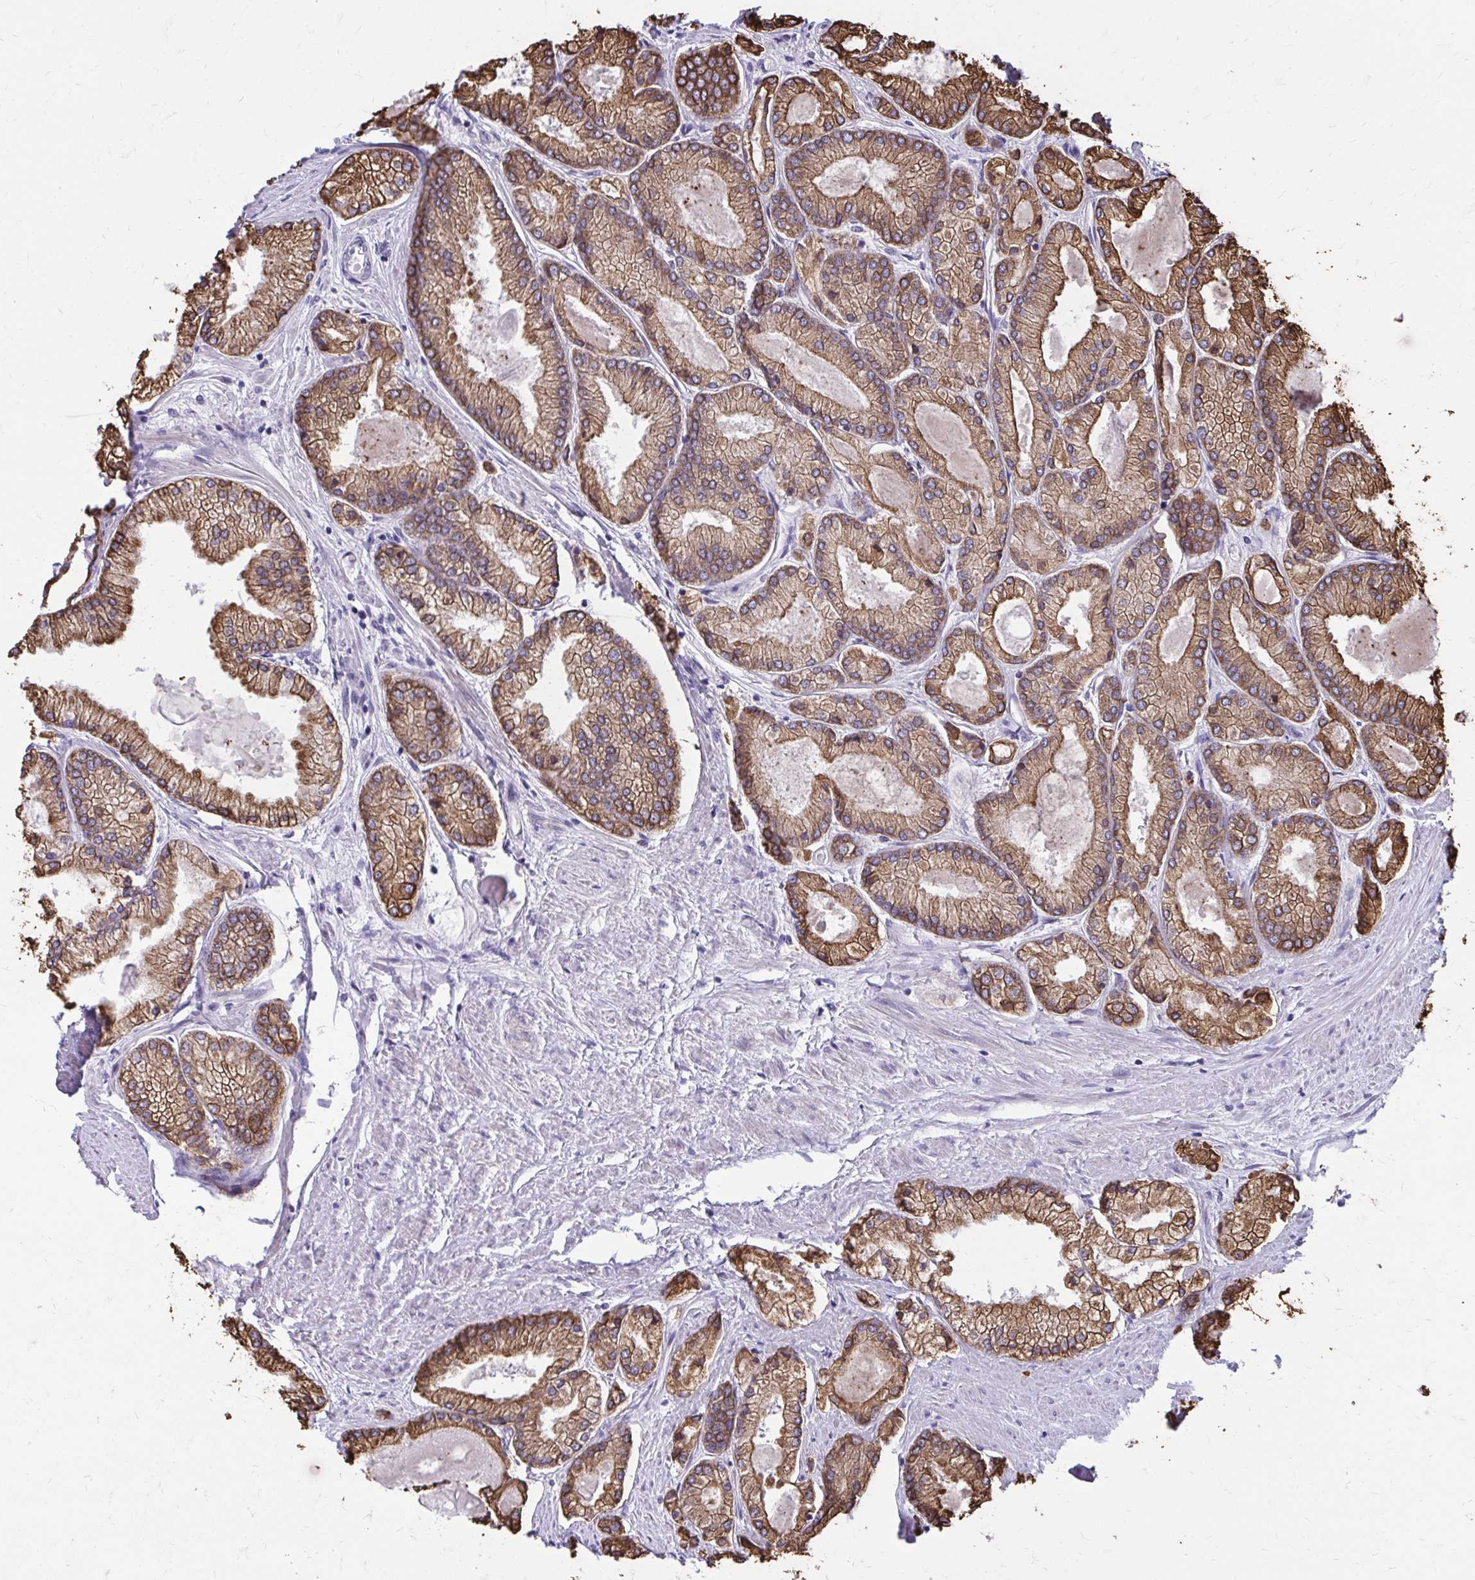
{"staining": {"intensity": "moderate", "quantity": ">75%", "location": "cytoplasmic/membranous"}, "tissue": "prostate cancer", "cell_type": "Tumor cells", "image_type": "cancer", "snomed": [{"axis": "morphology", "description": "Adenocarcinoma, High grade"}, {"axis": "topography", "description": "Prostate"}], "caption": "IHC of prostate adenocarcinoma (high-grade) demonstrates medium levels of moderate cytoplasmic/membranous staining in approximately >75% of tumor cells. (DAB = brown stain, brightfield microscopy at high magnification).", "gene": "ANKRD30B", "patient": {"sex": "male", "age": 68}}